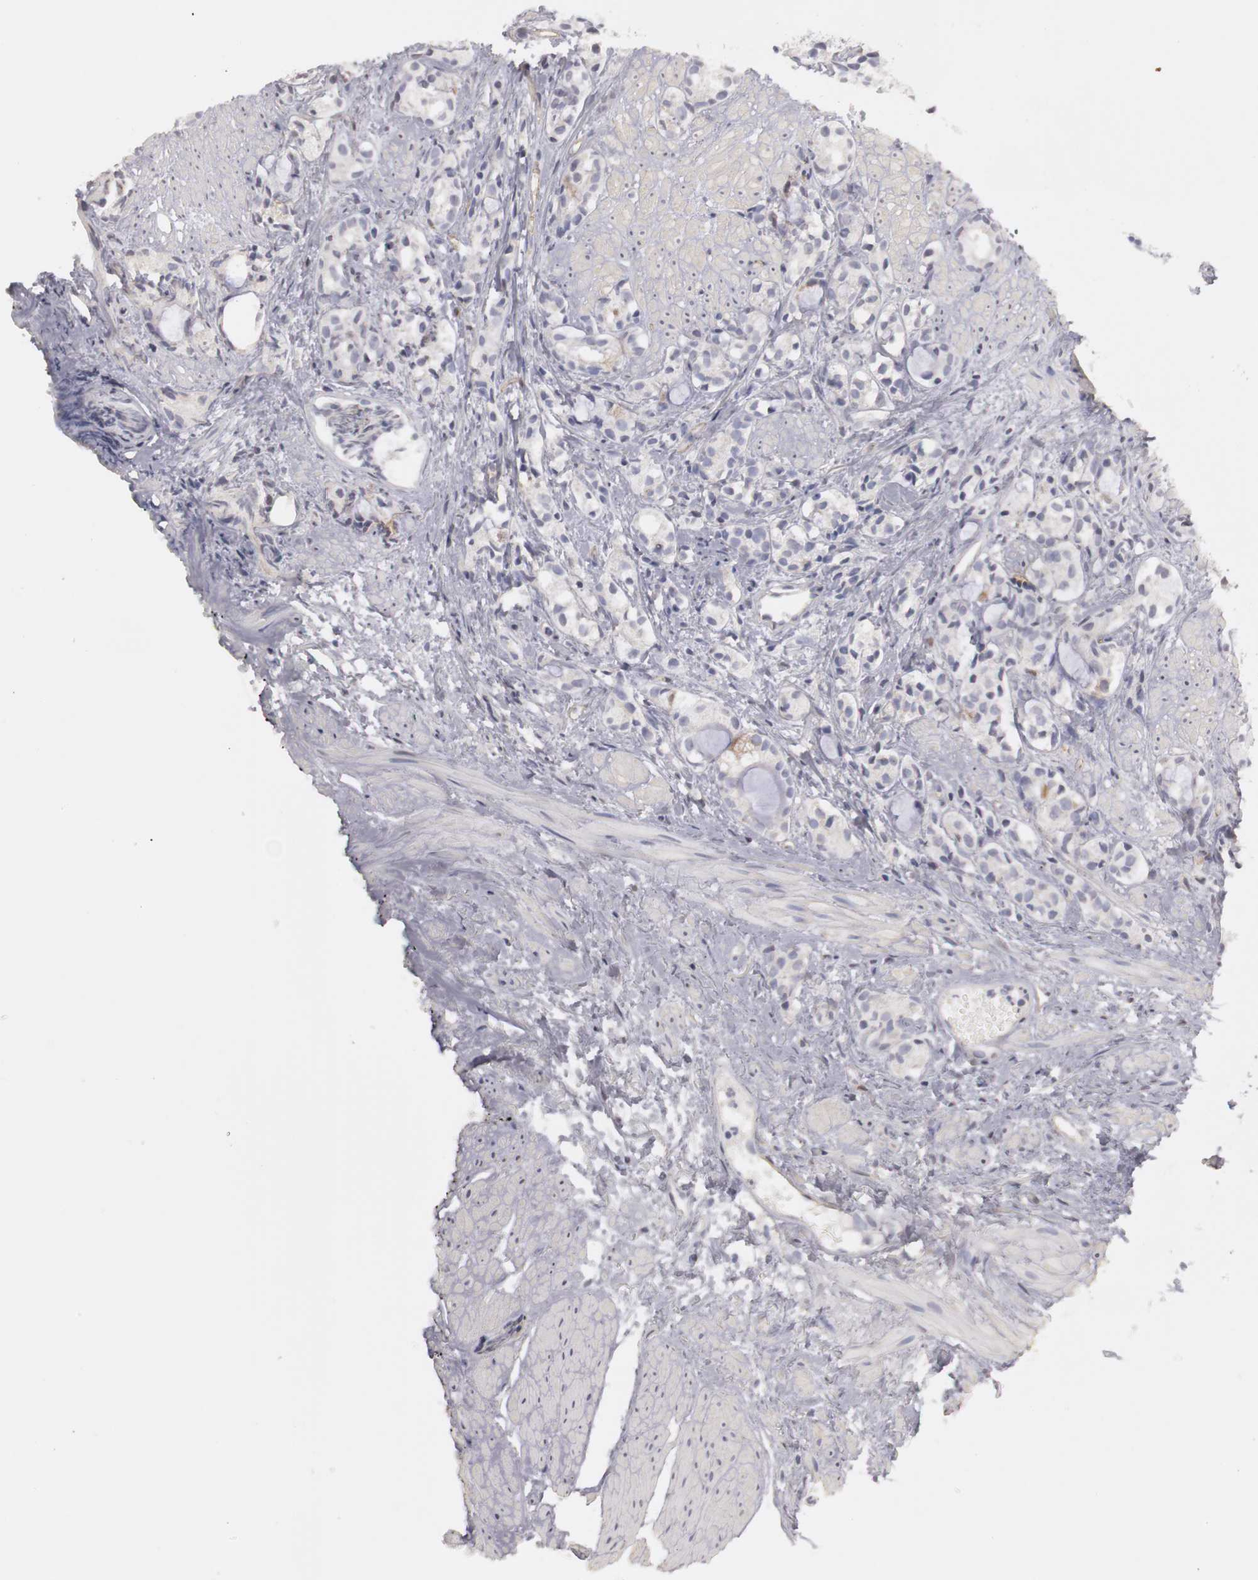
{"staining": {"intensity": "negative", "quantity": "none", "location": "none"}, "tissue": "prostate cancer", "cell_type": "Tumor cells", "image_type": "cancer", "snomed": [{"axis": "morphology", "description": "Adenocarcinoma, High grade"}, {"axis": "topography", "description": "Prostate"}], "caption": "High power microscopy micrograph of an immunohistochemistry photomicrograph of prostate cancer, revealing no significant staining in tumor cells.", "gene": "PLEKHA1", "patient": {"sex": "male", "age": 85}}